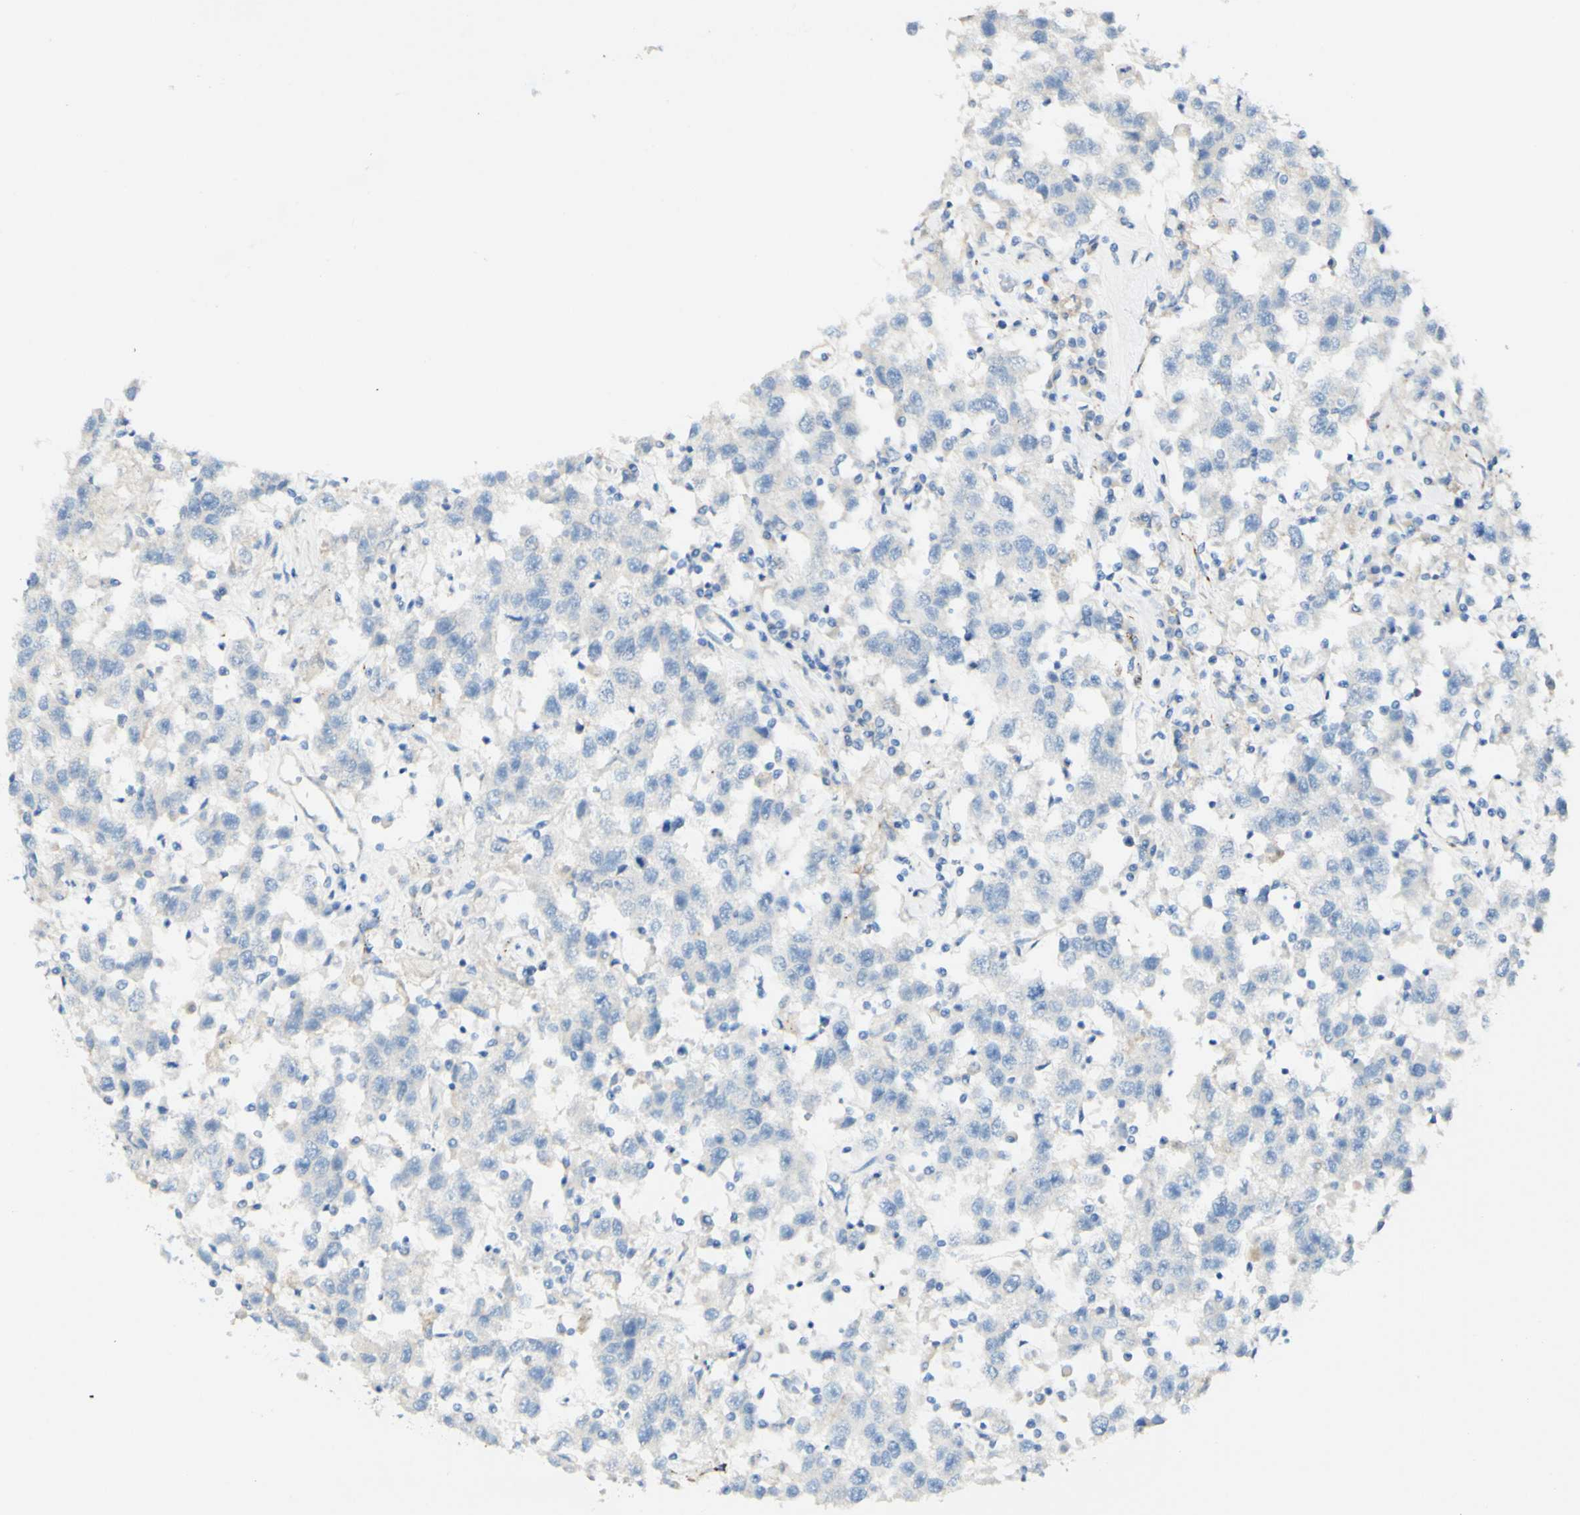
{"staining": {"intensity": "negative", "quantity": "none", "location": "none"}, "tissue": "testis cancer", "cell_type": "Tumor cells", "image_type": "cancer", "snomed": [{"axis": "morphology", "description": "Seminoma, NOS"}, {"axis": "topography", "description": "Testis"}], "caption": "Testis cancer was stained to show a protein in brown. There is no significant positivity in tumor cells.", "gene": "FGF4", "patient": {"sex": "male", "age": 41}}